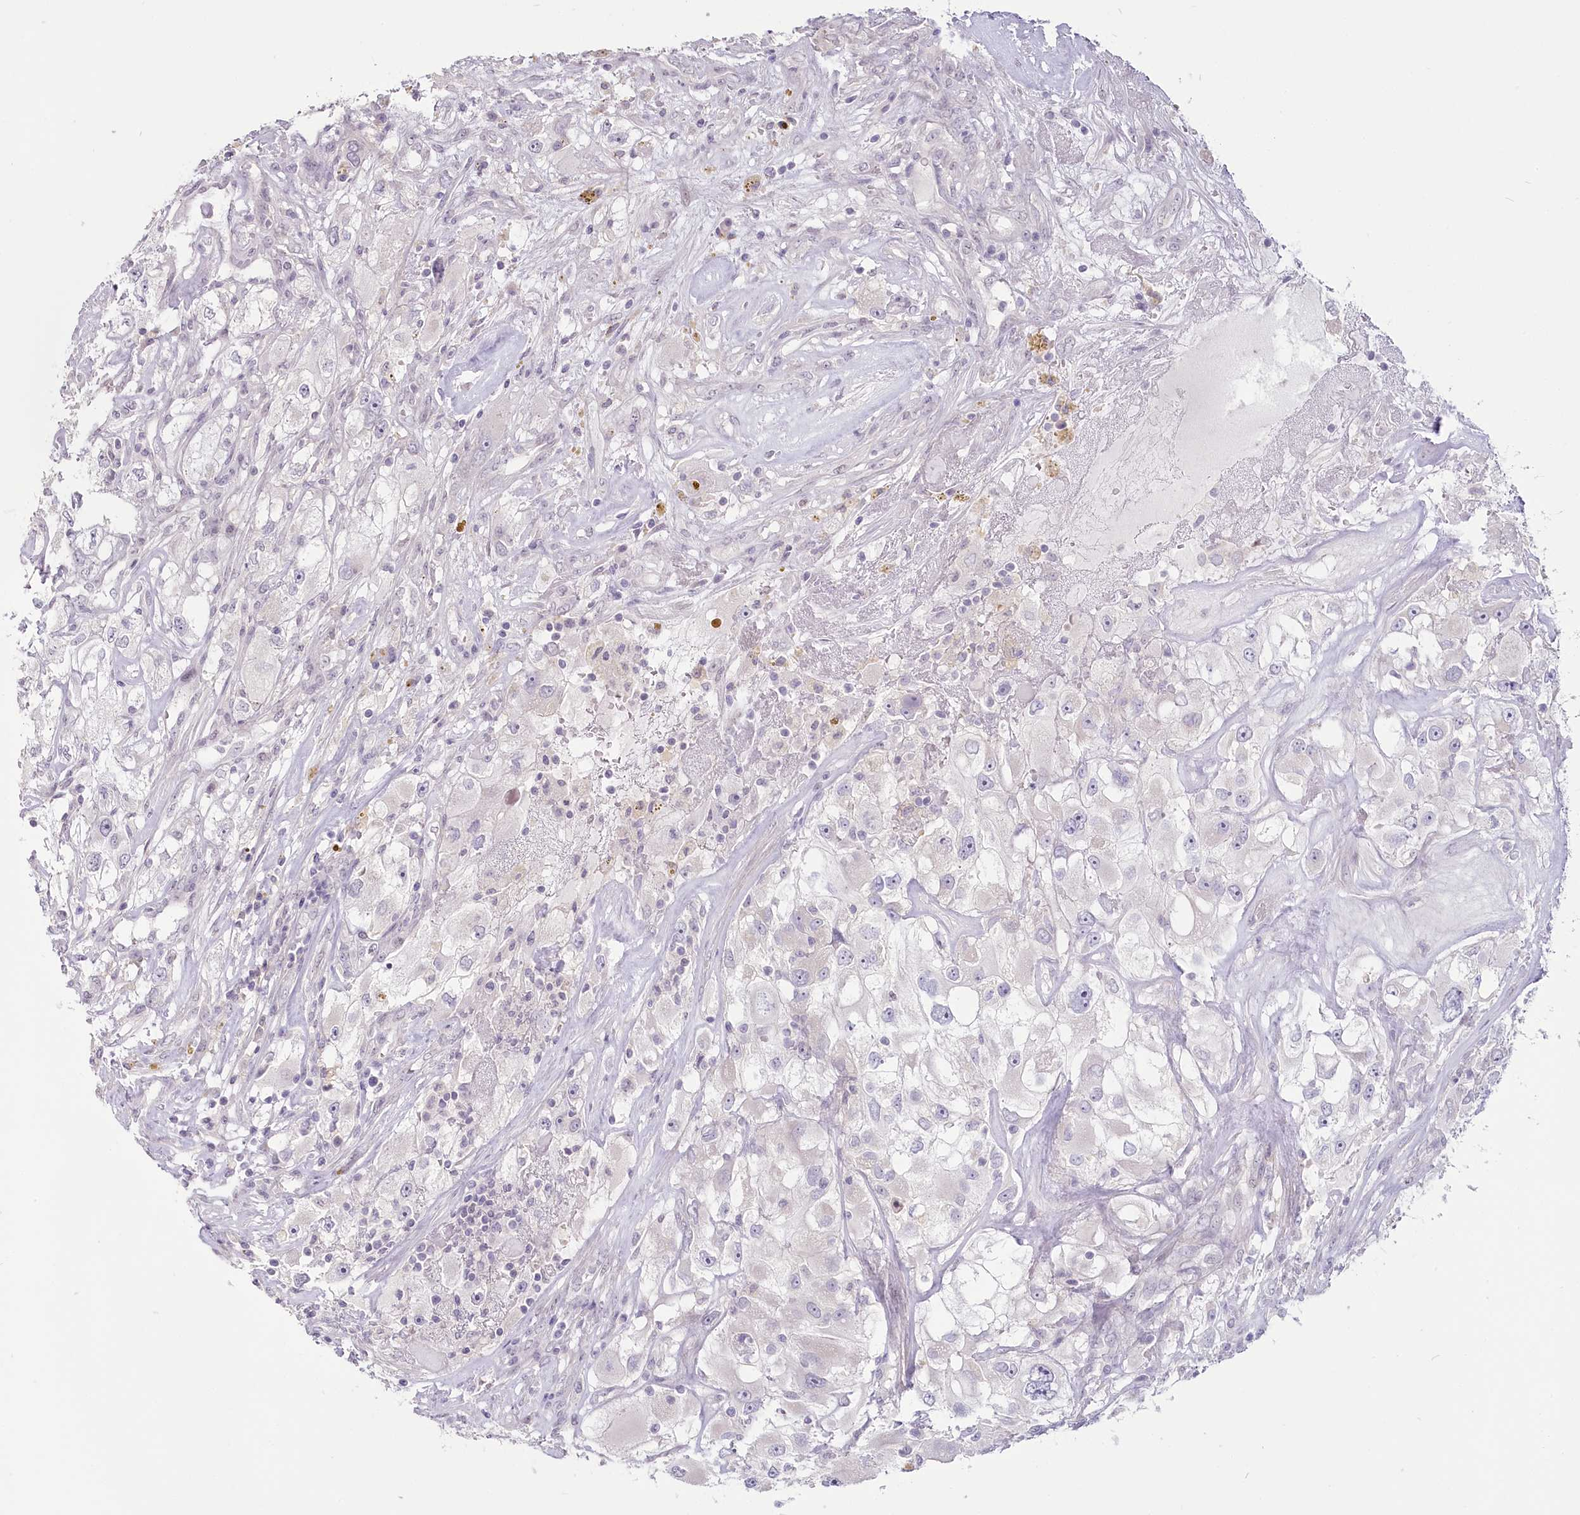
{"staining": {"intensity": "negative", "quantity": "none", "location": "none"}, "tissue": "renal cancer", "cell_type": "Tumor cells", "image_type": "cancer", "snomed": [{"axis": "morphology", "description": "Adenocarcinoma, NOS"}, {"axis": "topography", "description": "Kidney"}], "caption": "Immunohistochemistry (IHC) histopathology image of human renal cancer stained for a protein (brown), which reveals no positivity in tumor cells.", "gene": "USP11", "patient": {"sex": "female", "age": 52}}